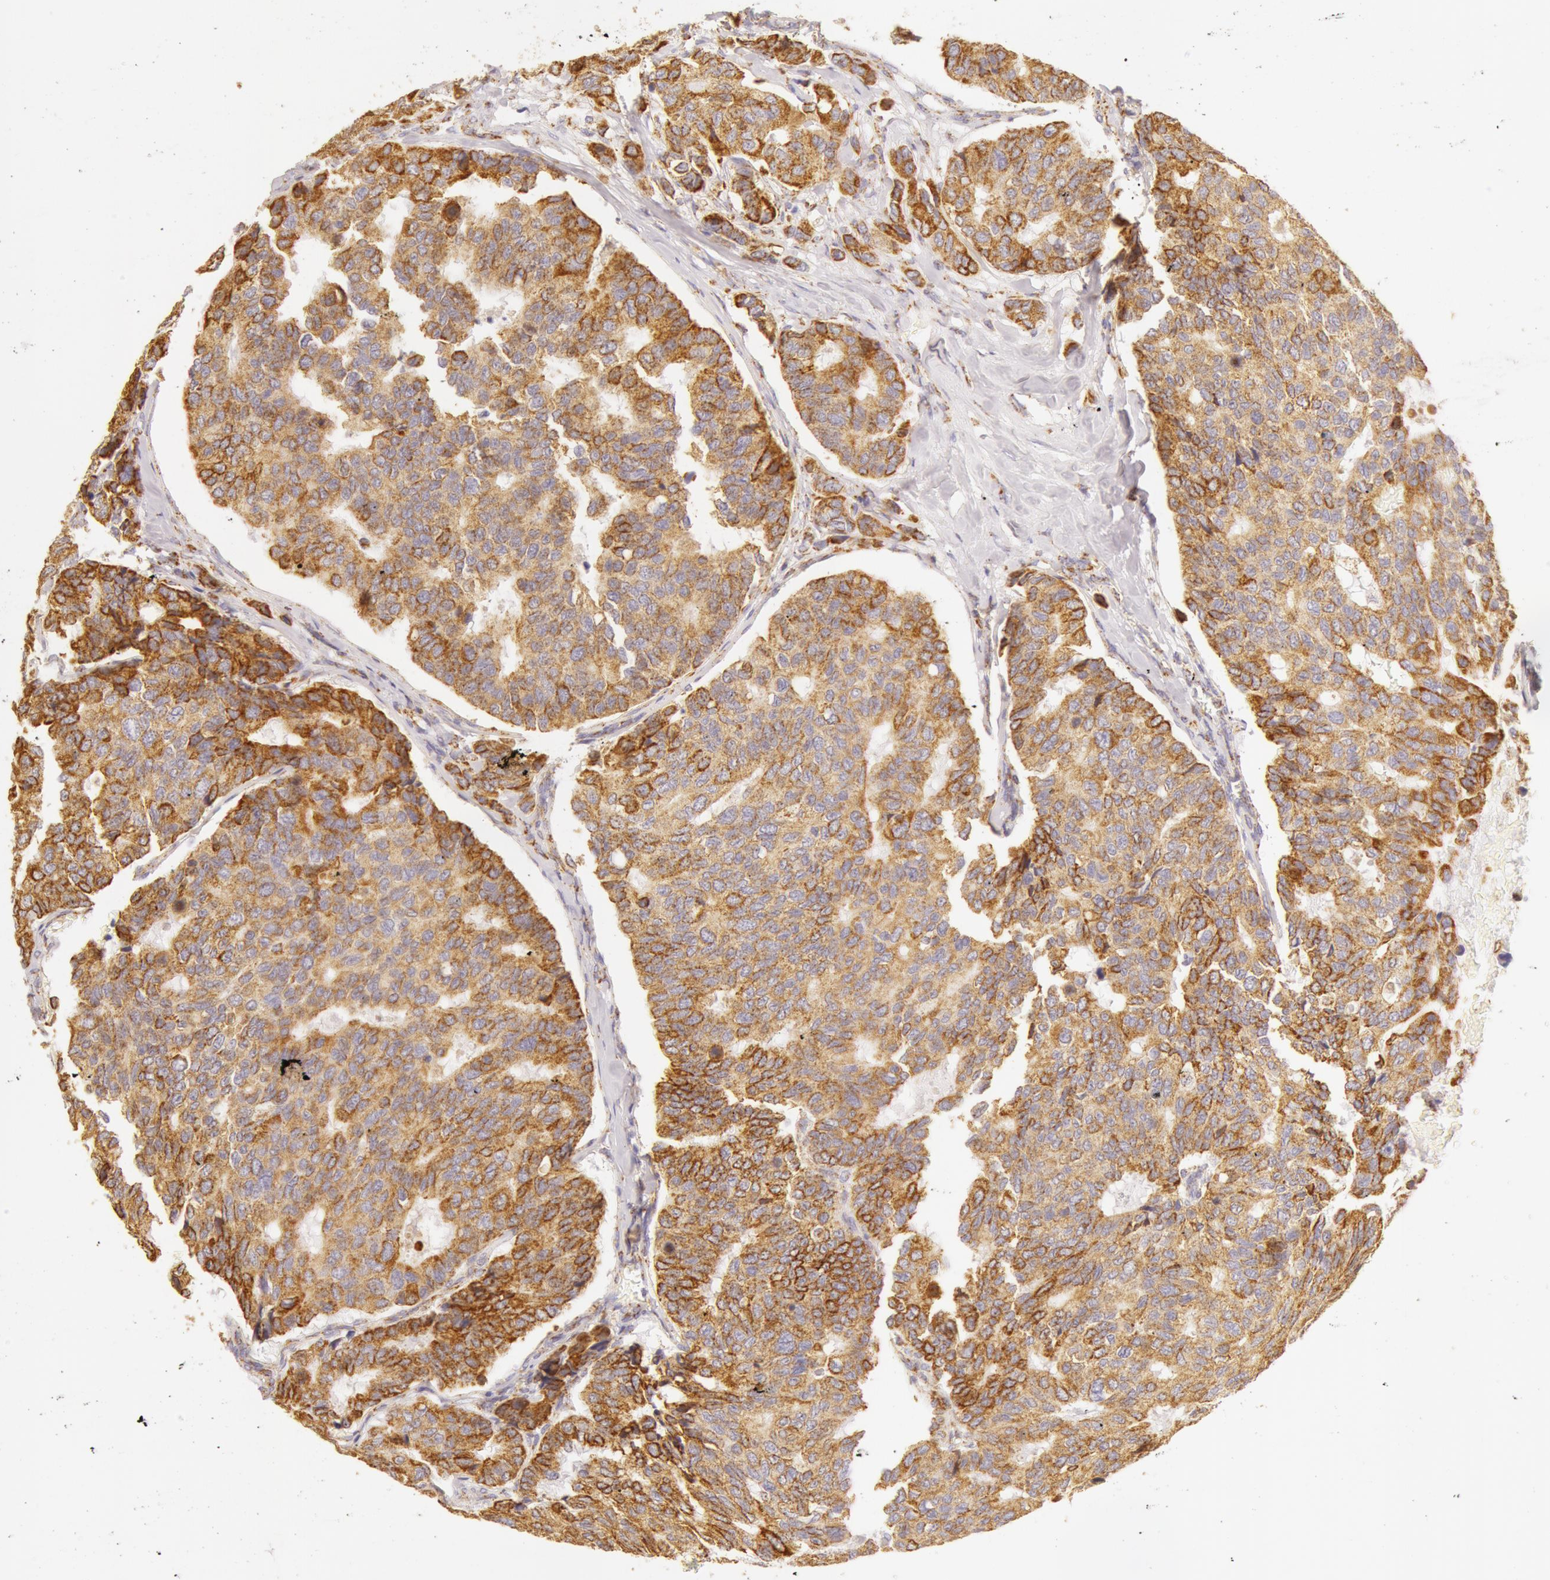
{"staining": {"intensity": "moderate", "quantity": ">75%", "location": "cytoplasmic/membranous"}, "tissue": "breast cancer", "cell_type": "Tumor cells", "image_type": "cancer", "snomed": [{"axis": "morphology", "description": "Duct carcinoma"}, {"axis": "topography", "description": "Breast"}], "caption": "Breast invasive ductal carcinoma stained with DAB (3,3'-diaminobenzidine) immunohistochemistry (IHC) reveals medium levels of moderate cytoplasmic/membranous expression in about >75% of tumor cells.", "gene": "ATP5F1B", "patient": {"sex": "female", "age": 69}}